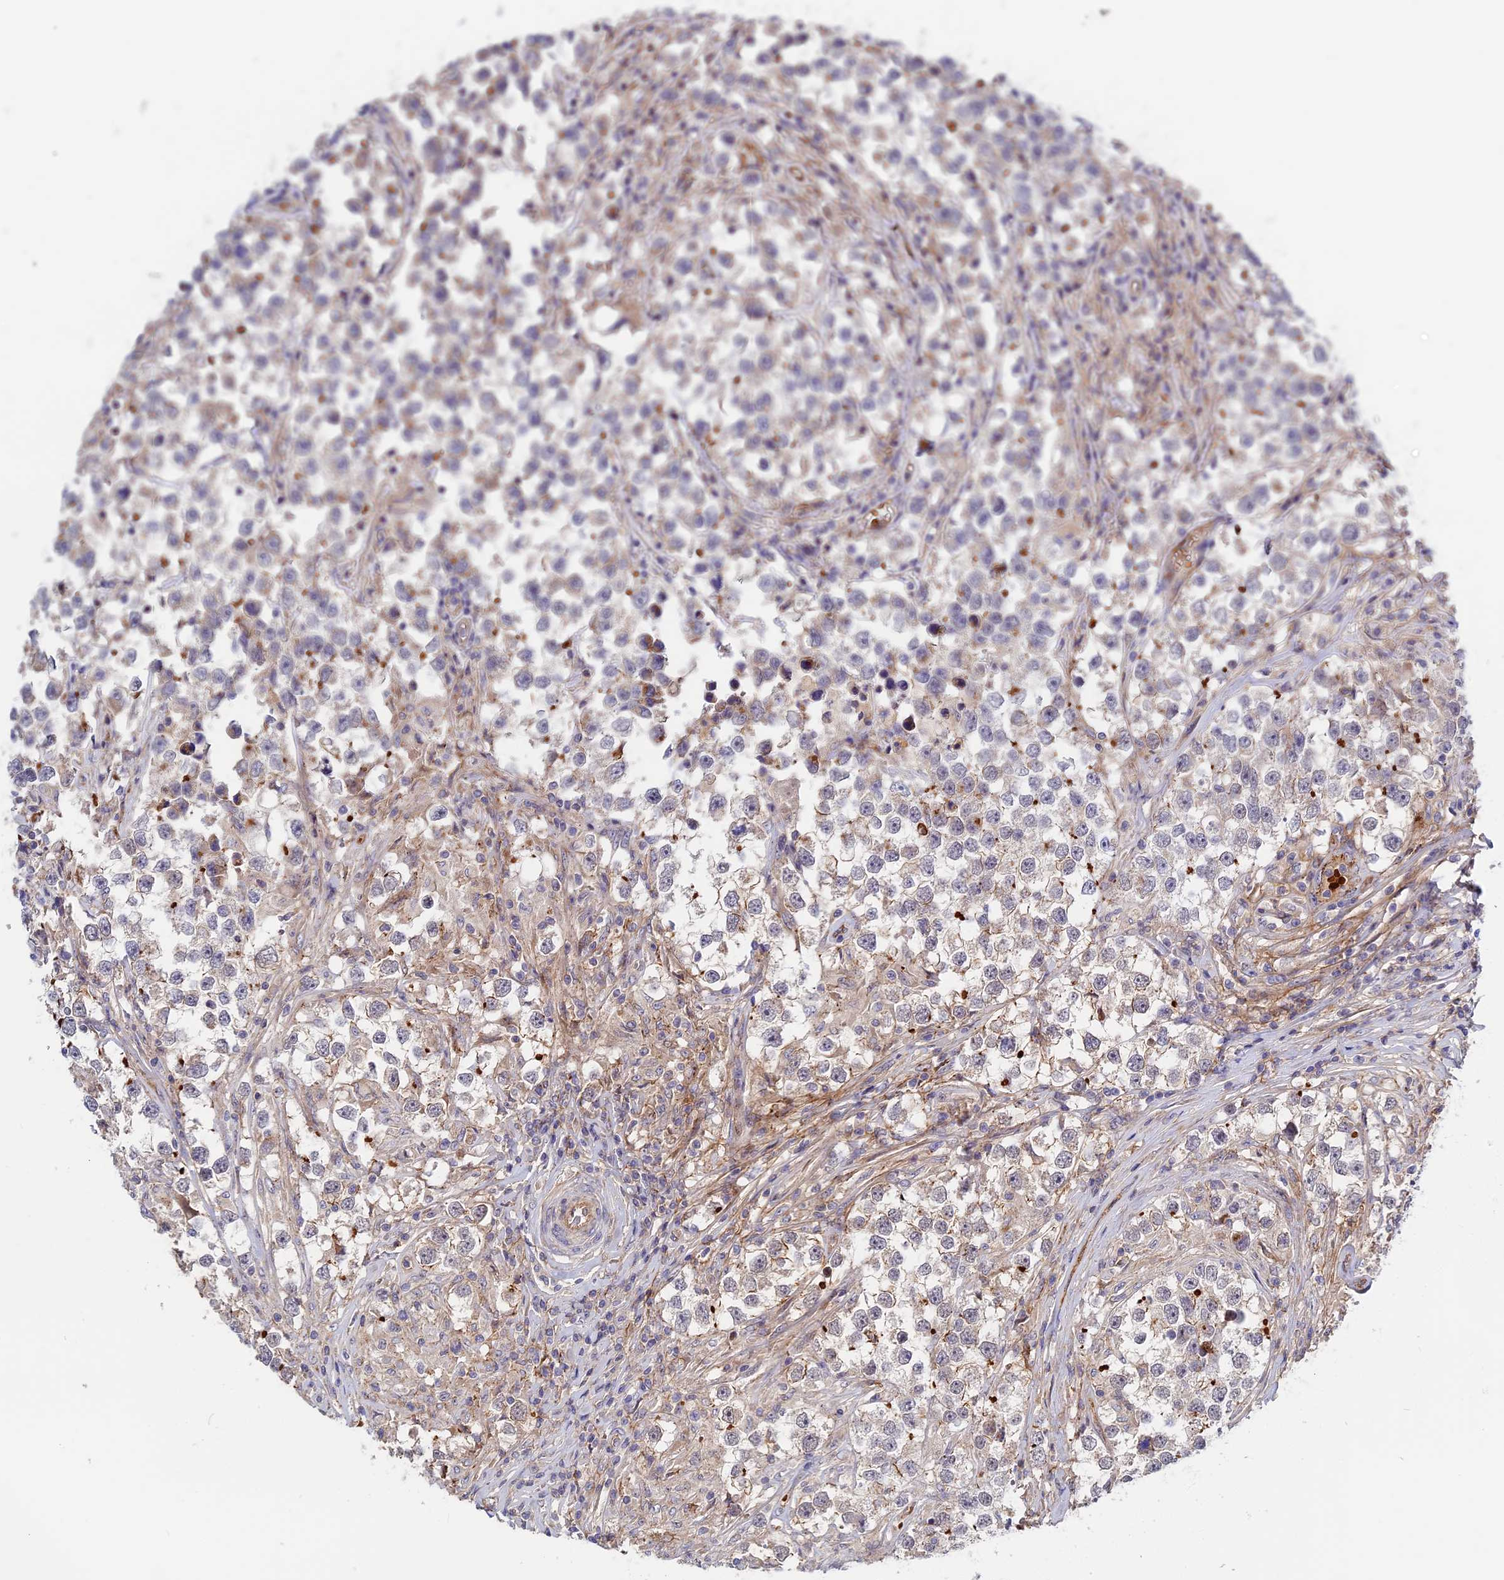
{"staining": {"intensity": "negative", "quantity": "none", "location": "none"}, "tissue": "testis cancer", "cell_type": "Tumor cells", "image_type": "cancer", "snomed": [{"axis": "morphology", "description": "Seminoma, NOS"}, {"axis": "topography", "description": "Testis"}], "caption": "Immunohistochemical staining of human testis cancer exhibits no significant staining in tumor cells.", "gene": "MISP3", "patient": {"sex": "male", "age": 46}}